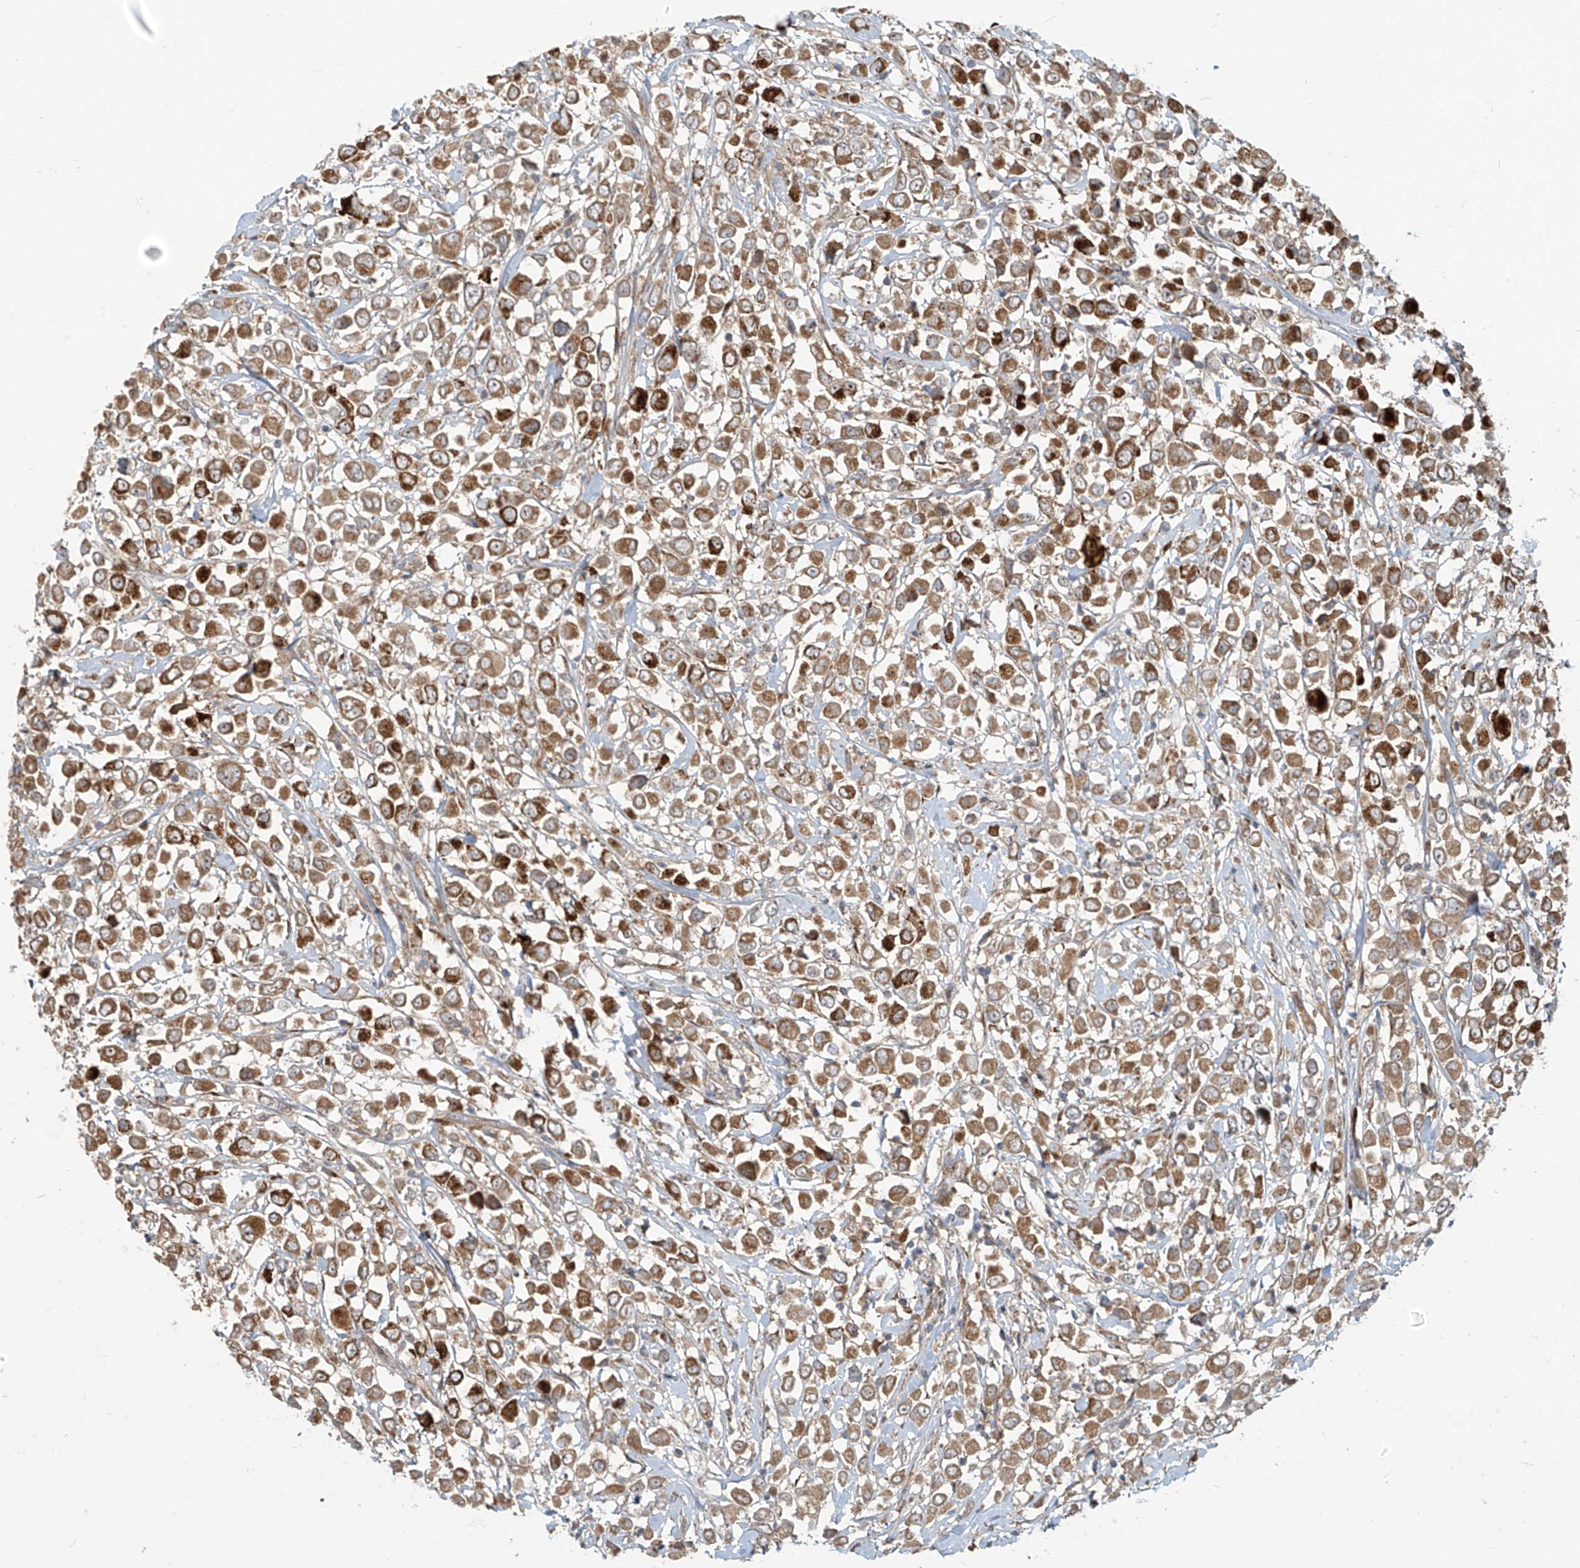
{"staining": {"intensity": "strong", "quantity": ">75%", "location": "cytoplasmic/membranous"}, "tissue": "breast cancer", "cell_type": "Tumor cells", "image_type": "cancer", "snomed": [{"axis": "morphology", "description": "Duct carcinoma"}, {"axis": "topography", "description": "Breast"}], "caption": "IHC of human breast cancer (intraductal carcinoma) displays high levels of strong cytoplasmic/membranous expression in about >75% of tumor cells.", "gene": "KATNIP", "patient": {"sex": "female", "age": 61}}